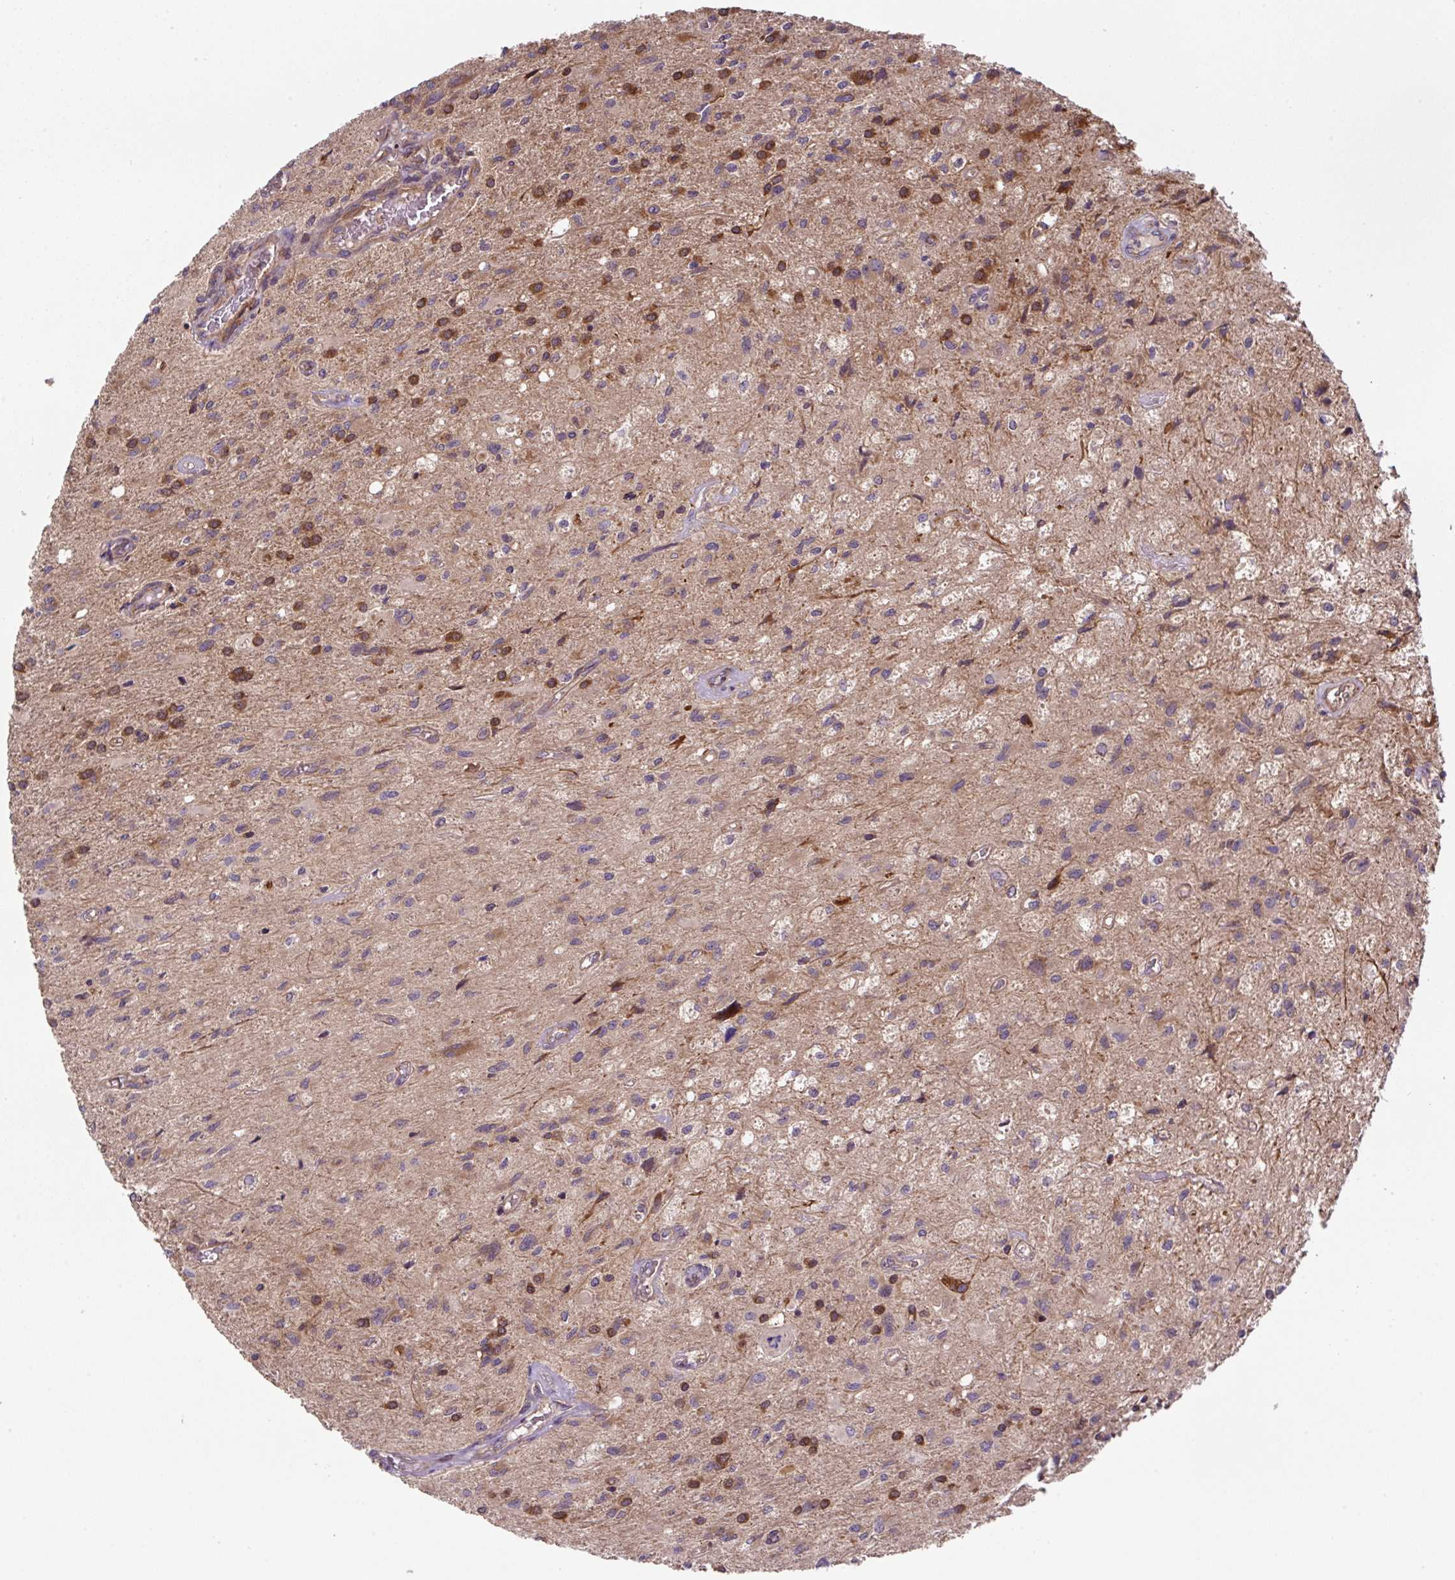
{"staining": {"intensity": "moderate", "quantity": "<25%", "location": "cytoplasmic/membranous"}, "tissue": "glioma", "cell_type": "Tumor cells", "image_type": "cancer", "snomed": [{"axis": "morphology", "description": "Glioma, malignant, High grade"}, {"axis": "topography", "description": "Brain"}], "caption": "High-grade glioma (malignant) was stained to show a protein in brown. There is low levels of moderate cytoplasmic/membranous positivity in approximately <25% of tumor cells.", "gene": "APOBEC3D", "patient": {"sex": "female", "age": 70}}